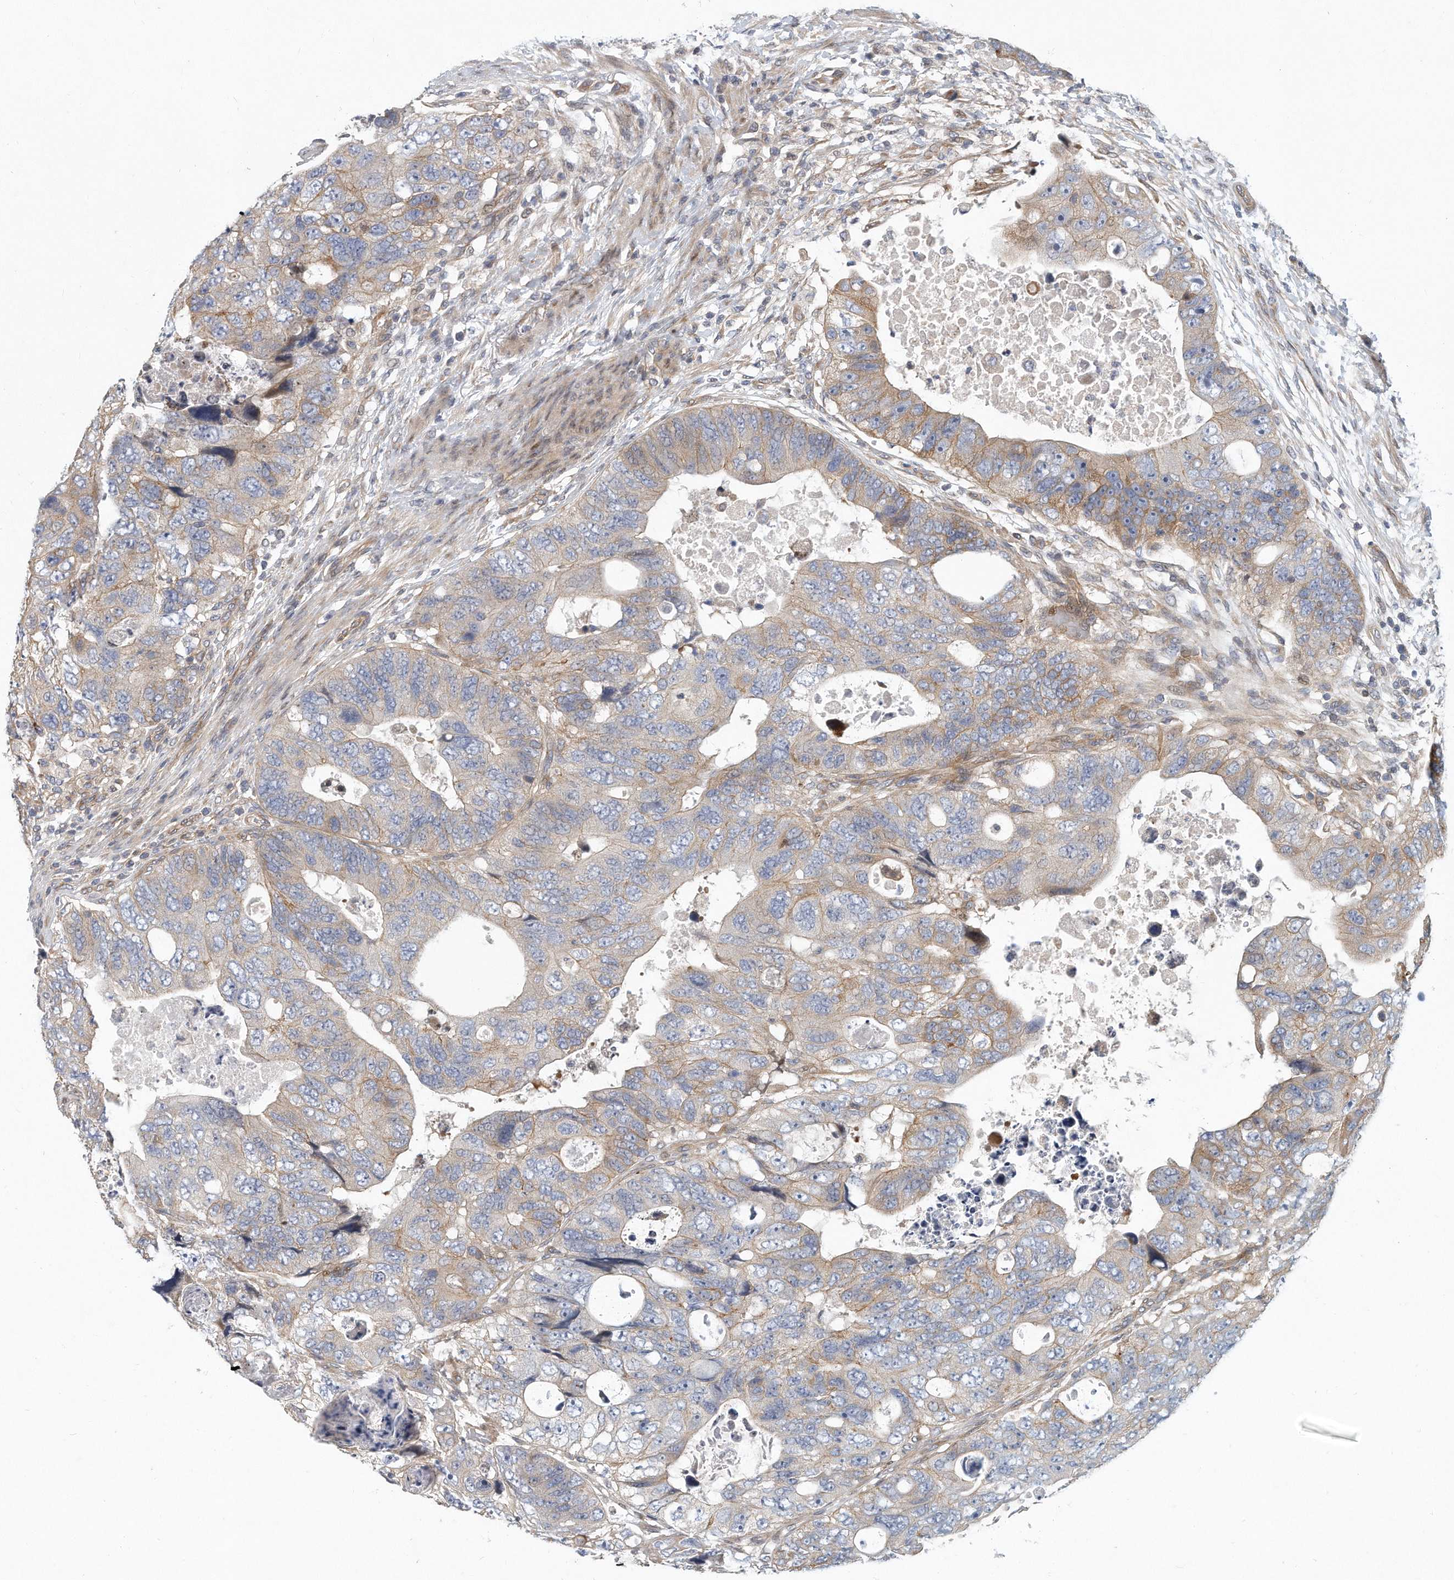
{"staining": {"intensity": "moderate", "quantity": "<25%", "location": "cytoplasmic/membranous"}, "tissue": "colorectal cancer", "cell_type": "Tumor cells", "image_type": "cancer", "snomed": [{"axis": "morphology", "description": "Adenocarcinoma, NOS"}, {"axis": "topography", "description": "Rectum"}], "caption": "Colorectal cancer stained with immunohistochemistry reveals moderate cytoplasmic/membranous positivity in about <25% of tumor cells. (DAB IHC, brown staining for protein, blue staining for nuclei).", "gene": "PCDH8", "patient": {"sex": "male", "age": 59}}